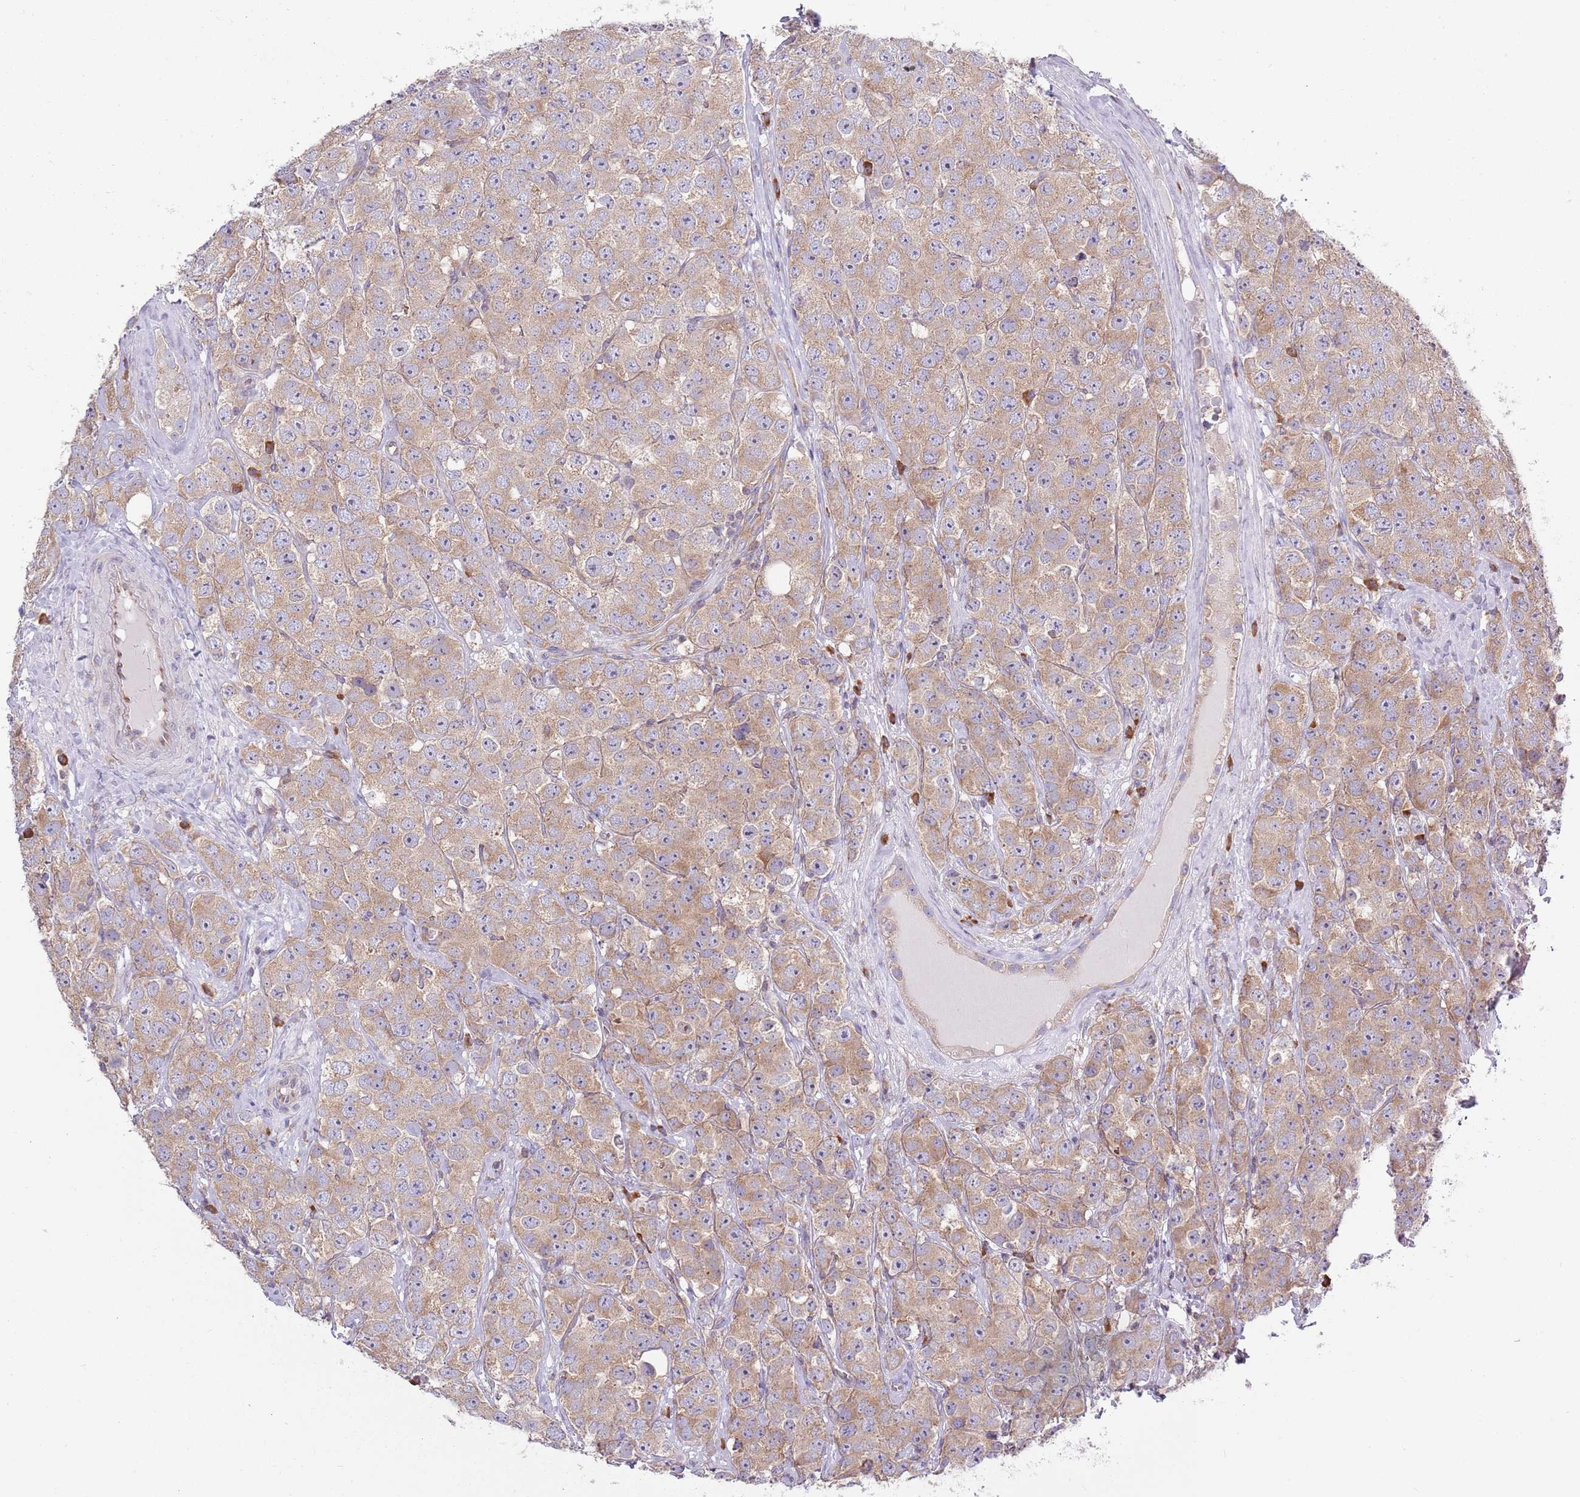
{"staining": {"intensity": "moderate", "quantity": ">75%", "location": "cytoplasmic/membranous"}, "tissue": "testis cancer", "cell_type": "Tumor cells", "image_type": "cancer", "snomed": [{"axis": "morphology", "description": "Seminoma, NOS"}, {"axis": "topography", "description": "Testis"}], "caption": "Tumor cells exhibit medium levels of moderate cytoplasmic/membranous staining in about >75% of cells in testis cancer (seminoma).", "gene": "RPL17-C18orf32", "patient": {"sex": "male", "age": 28}}